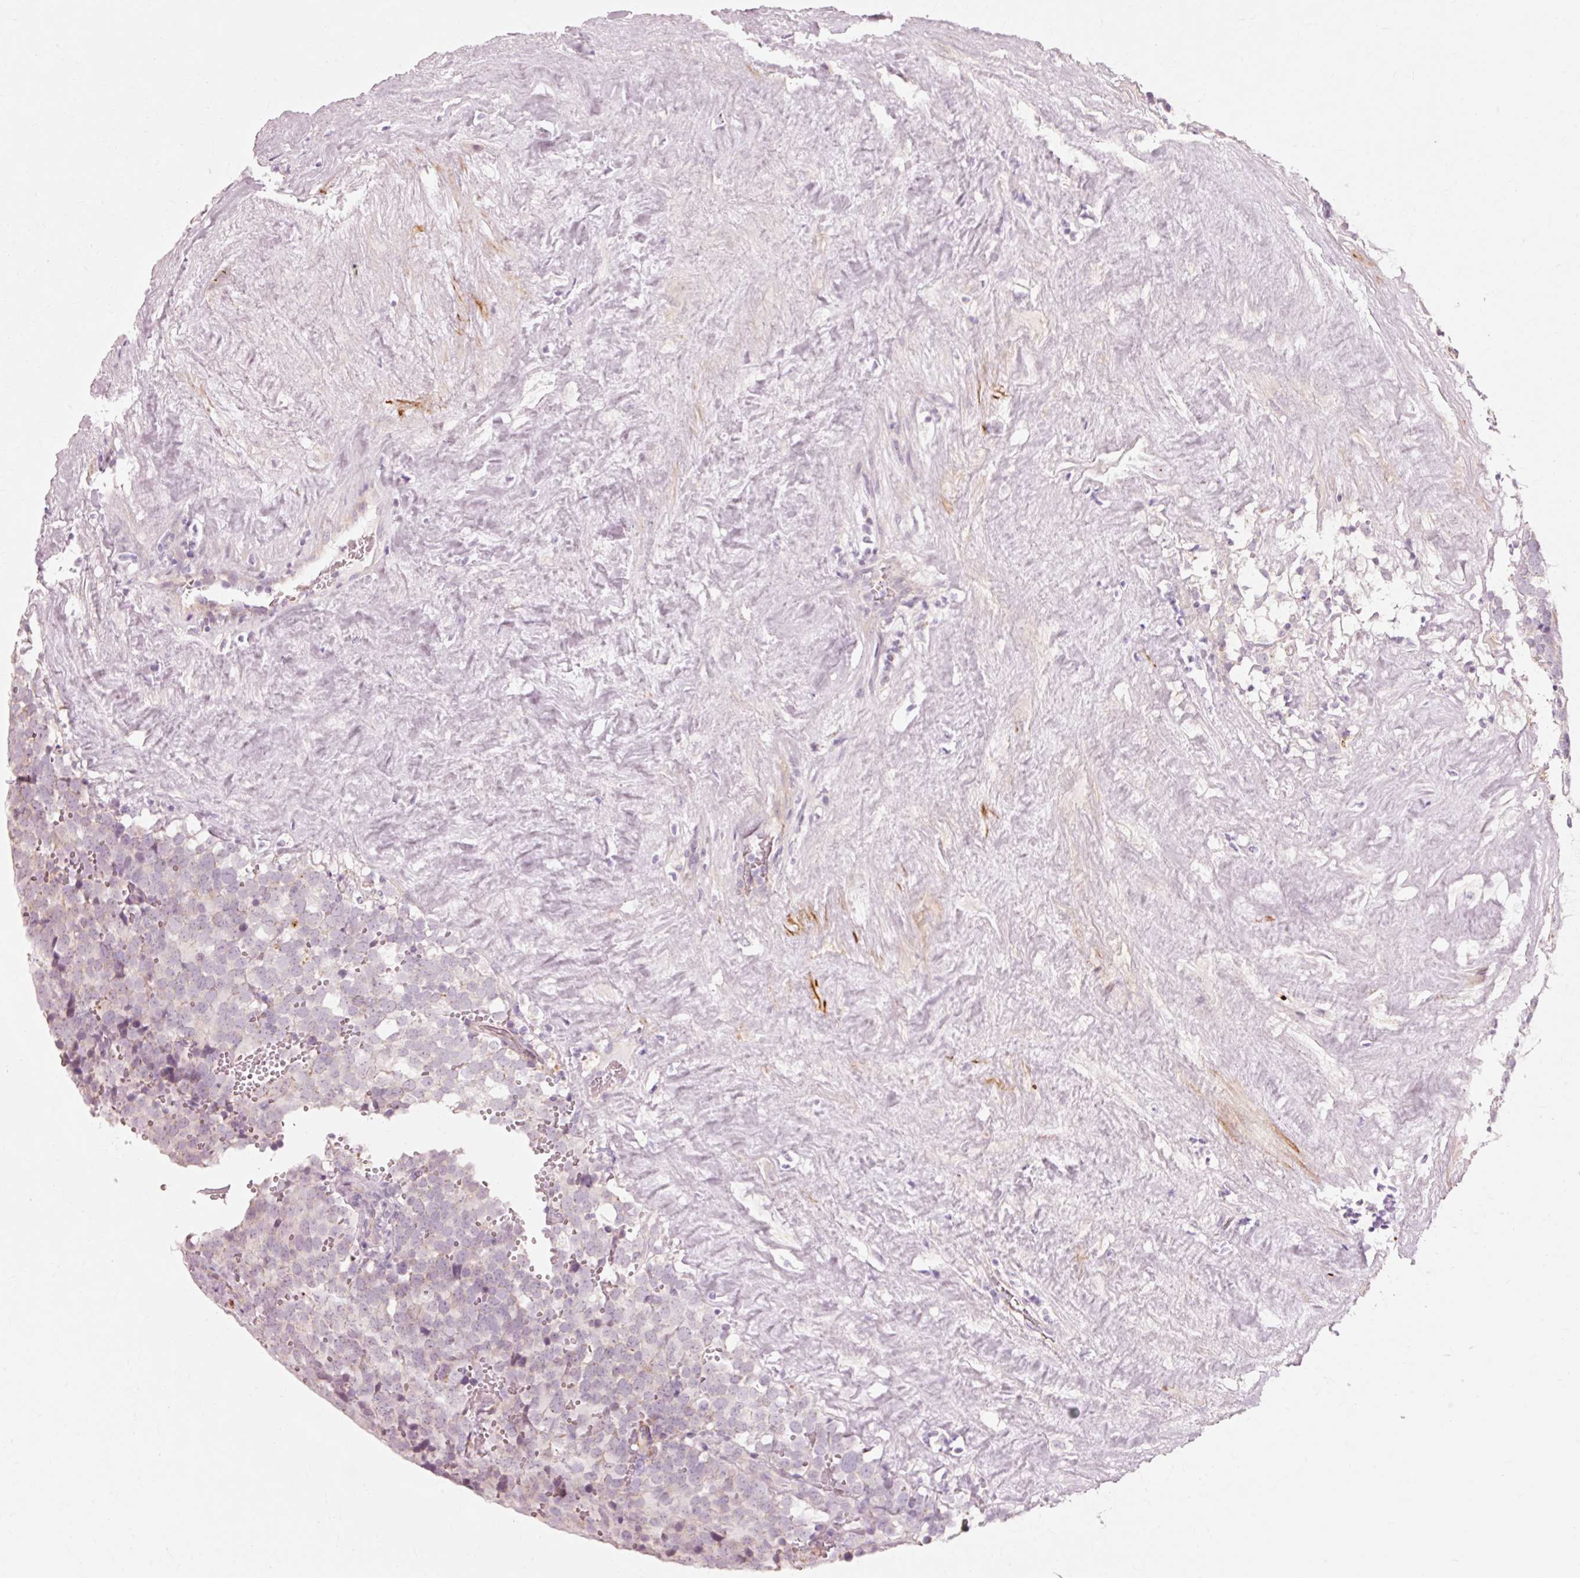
{"staining": {"intensity": "negative", "quantity": "none", "location": "none"}, "tissue": "testis cancer", "cell_type": "Tumor cells", "image_type": "cancer", "snomed": [{"axis": "morphology", "description": "Seminoma, NOS"}, {"axis": "topography", "description": "Testis"}], "caption": "A high-resolution histopathology image shows immunohistochemistry staining of seminoma (testis), which shows no significant staining in tumor cells. Nuclei are stained in blue.", "gene": "TRIM73", "patient": {"sex": "male", "age": 71}}